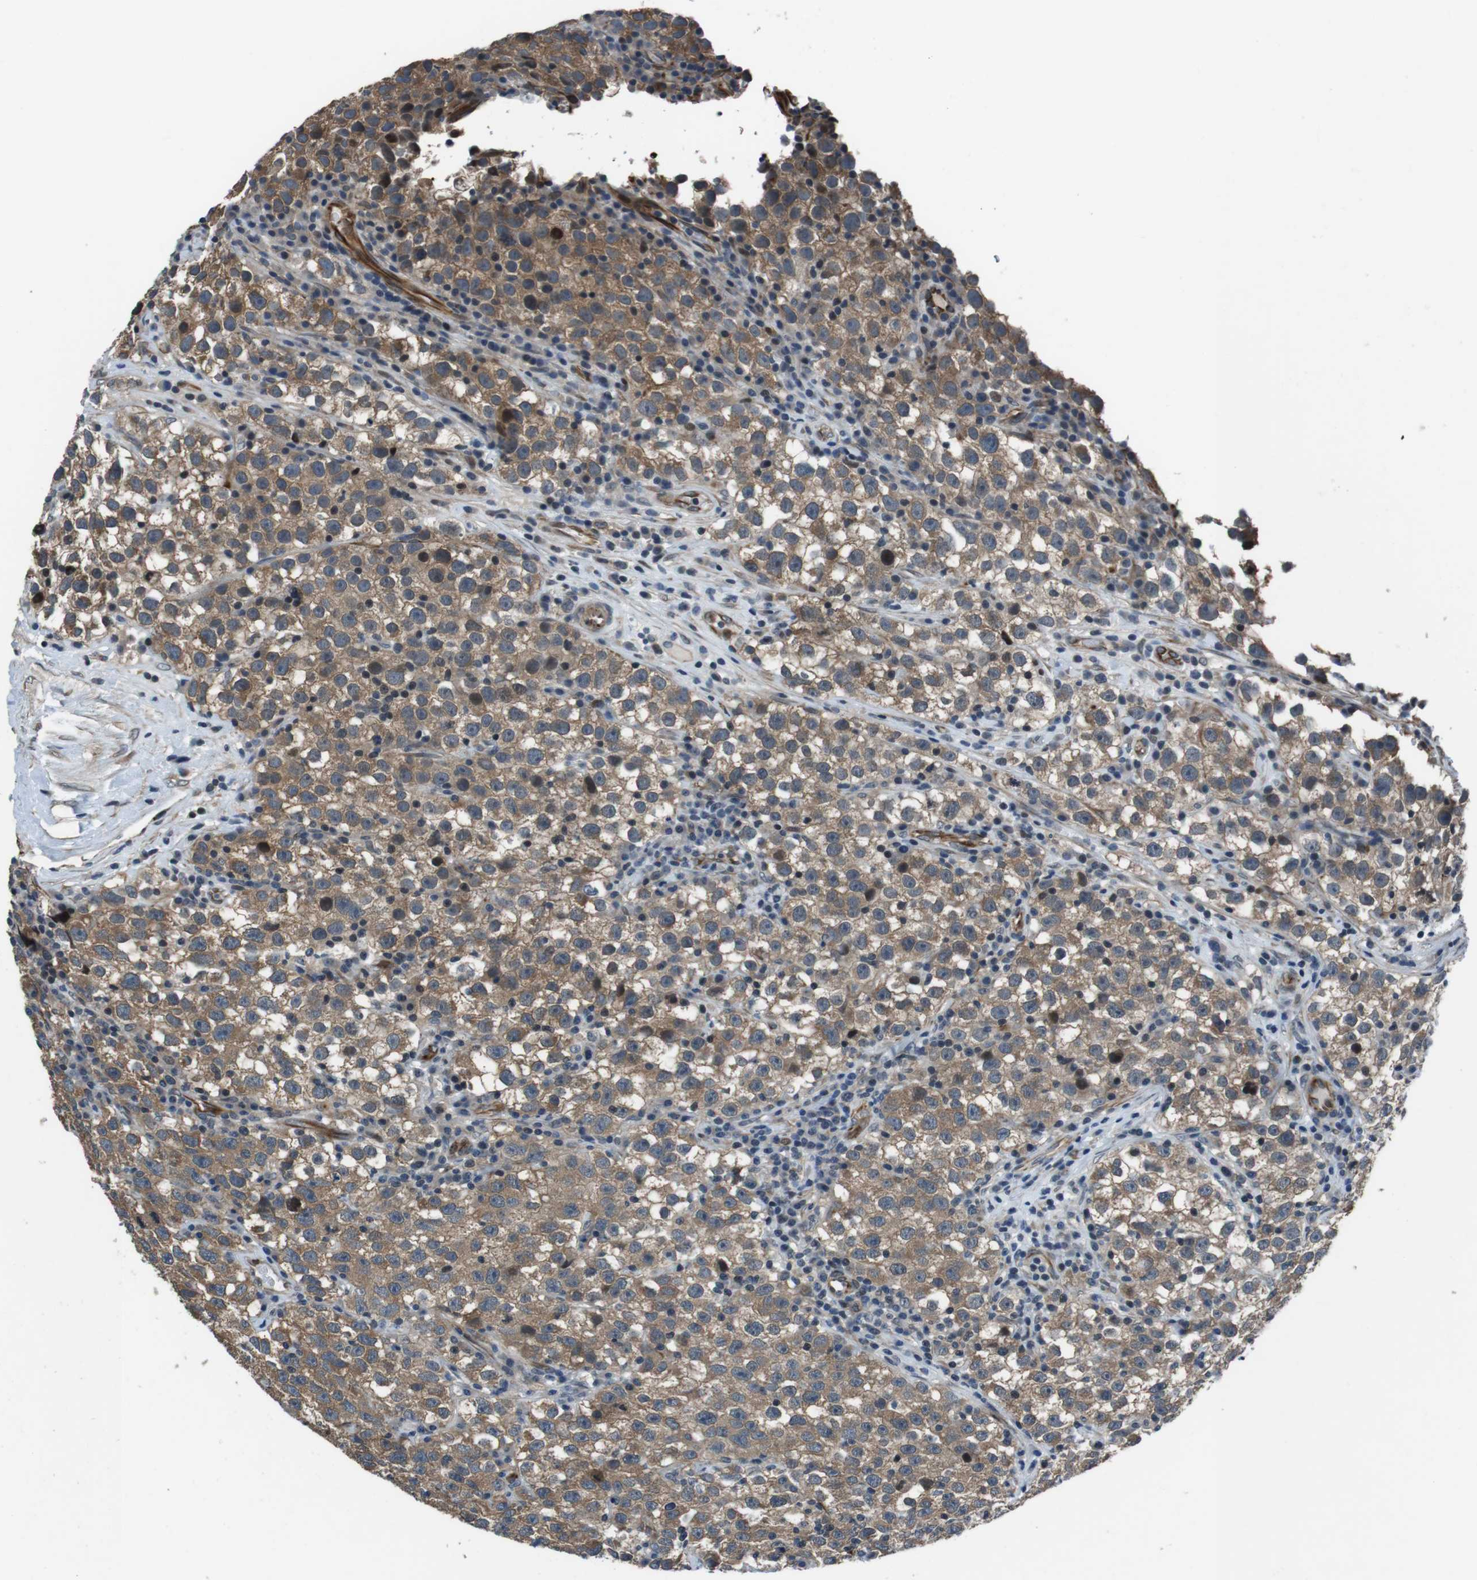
{"staining": {"intensity": "moderate", "quantity": ">75%", "location": "cytoplasmic/membranous"}, "tissue": "testis cancer", "cell_type": "Tumor cells", "image_type": "cancer", "snomed": [{"axis": "morphology", "description": "Seminoma, NOS"}, {"axis": "topography", "description": "Testis"}], "caption": "Moderate cytoplasmic/membranous positivity is identified in approximately >75% of tumor cells in seminoma (testis).", "gene": "LRRC49", "patient": {"sex": "male", "age": 22}}